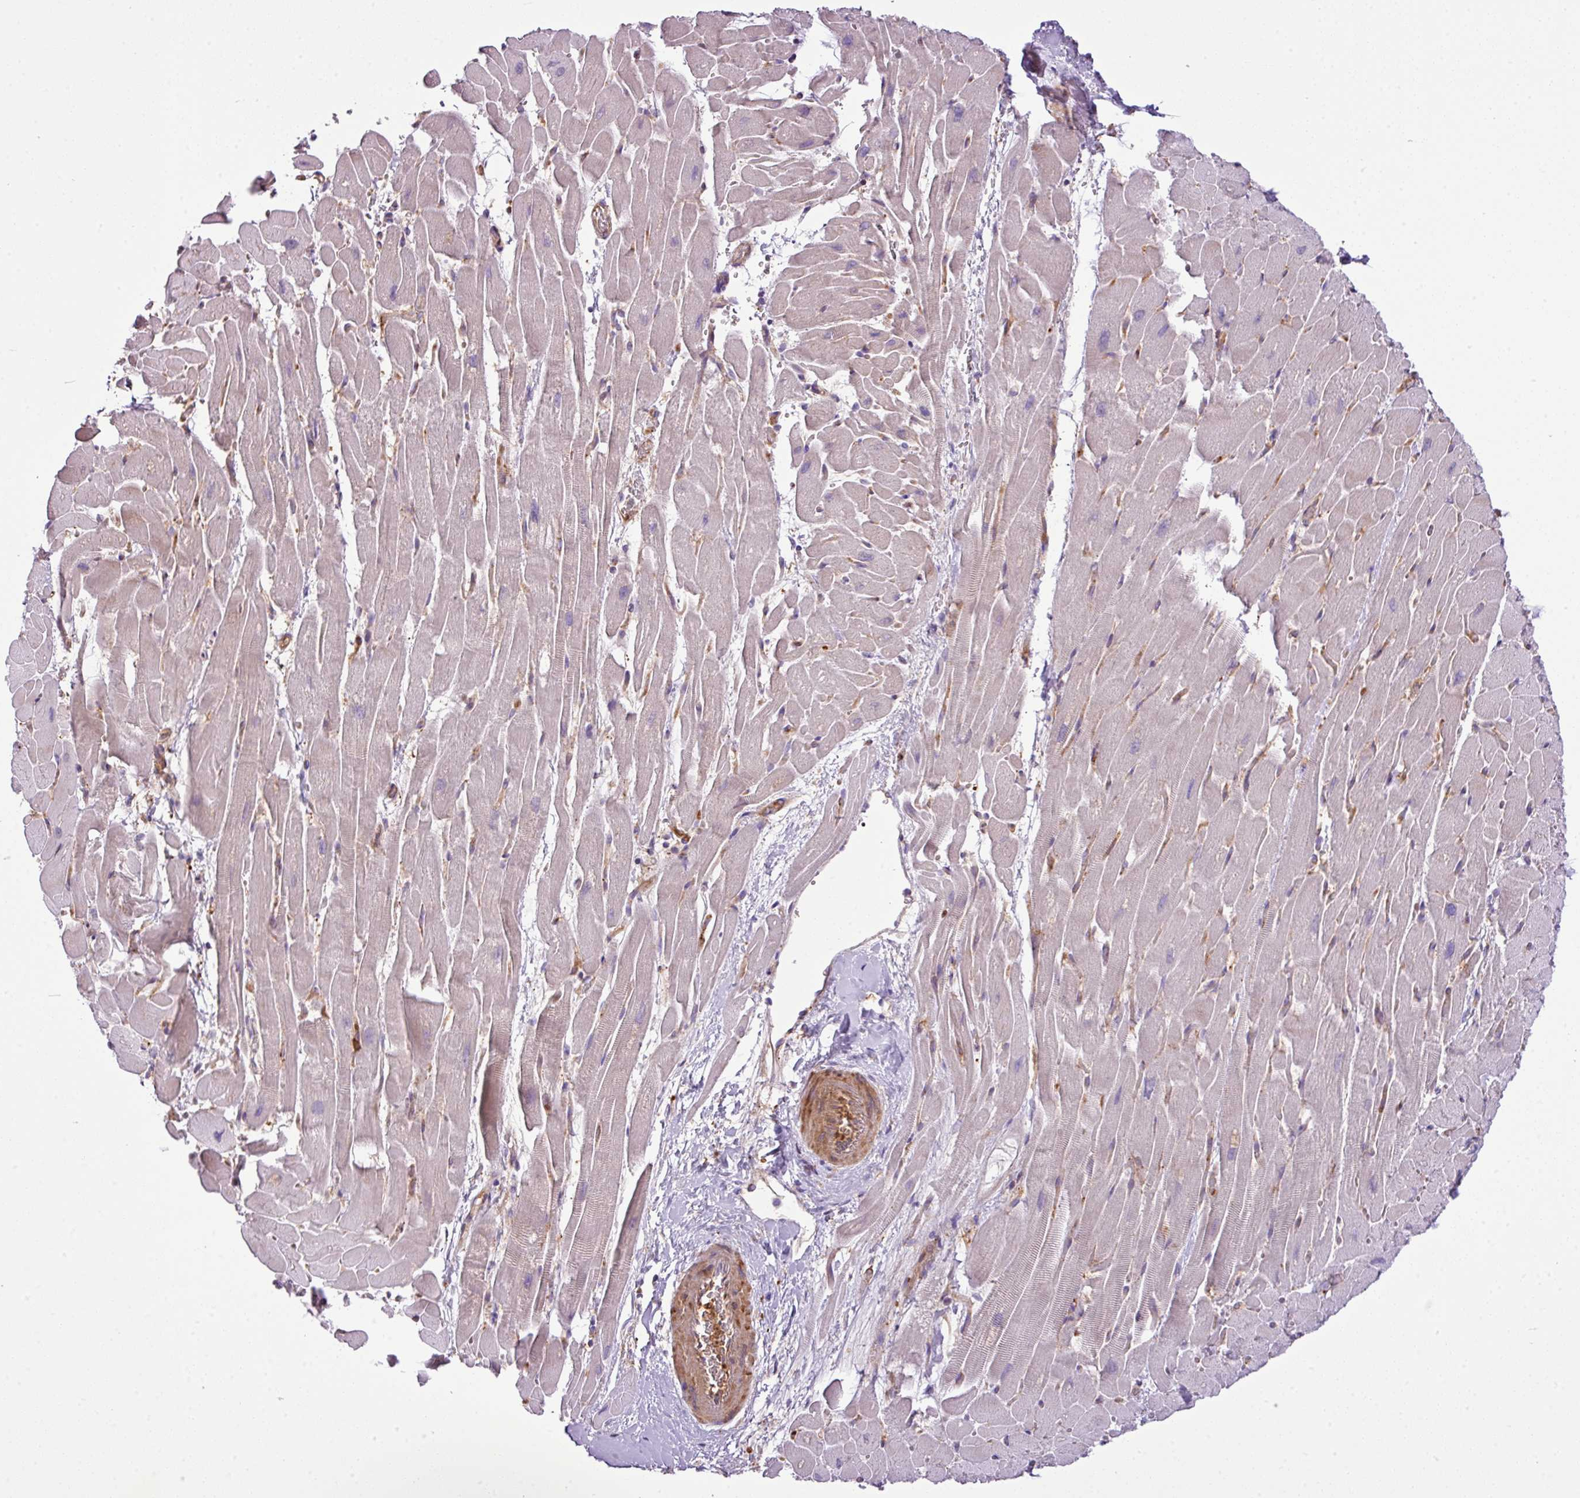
{"staining": {"intensity": "weak", "quantity": "<25%", "location": "cytoplasmic/membranous"}, "tissue": "heart muscle", "cell_type": "Cardiomyocytes", "image_type": "normal", "snomed": [{"axis": "morphology", "description": "Normal tissue, NOS"}, {"axis": "topography", "description": "Heart"}], "caption": "DAB (3,3'-diaminobenzidine) immunohistochemical staining of benign heart muscle demonstrates no significant staining in cardiomyocytes. (DAB IHC, high magnification).", "gene": "PGAP6", "patient": {"sex": "male", "age": 37}}